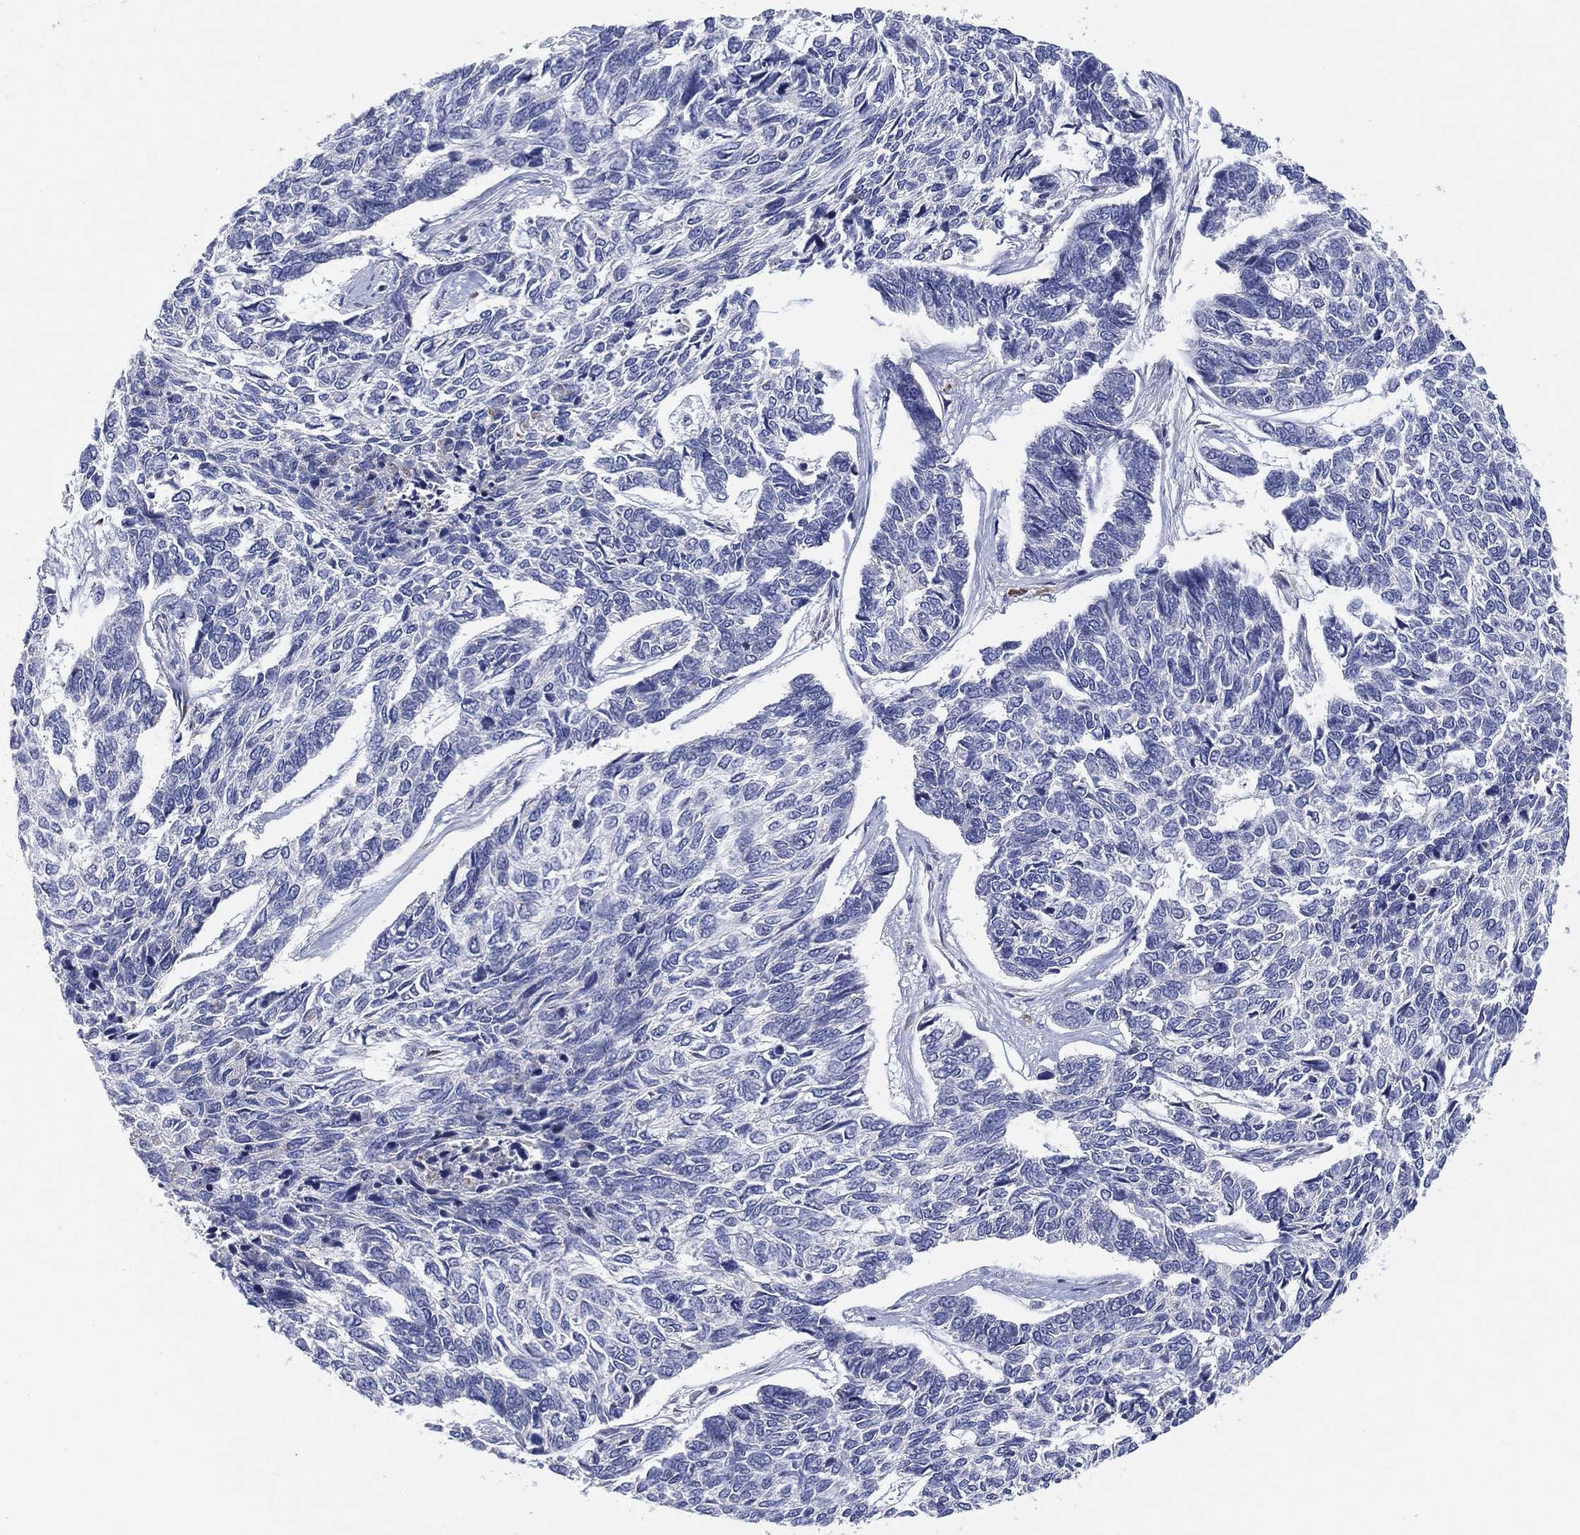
{"staining": {"intensity": "negative", "quantity": "none", "location": "none"}, "tissue": "skin cancer", "cell_type": "Tumor cells", "image_type": "cancer", "snomed": [{"axis": "morphology", "description": "Basal cell carcinoma"}, {"axis": "topography", "description": "Skin"}], "caption": "Micrograph shows no protein positivity in tumor cells of skin cancer tissue.", "gene": "TMEM40", "patient": {"sex": "female", "age": 65}}